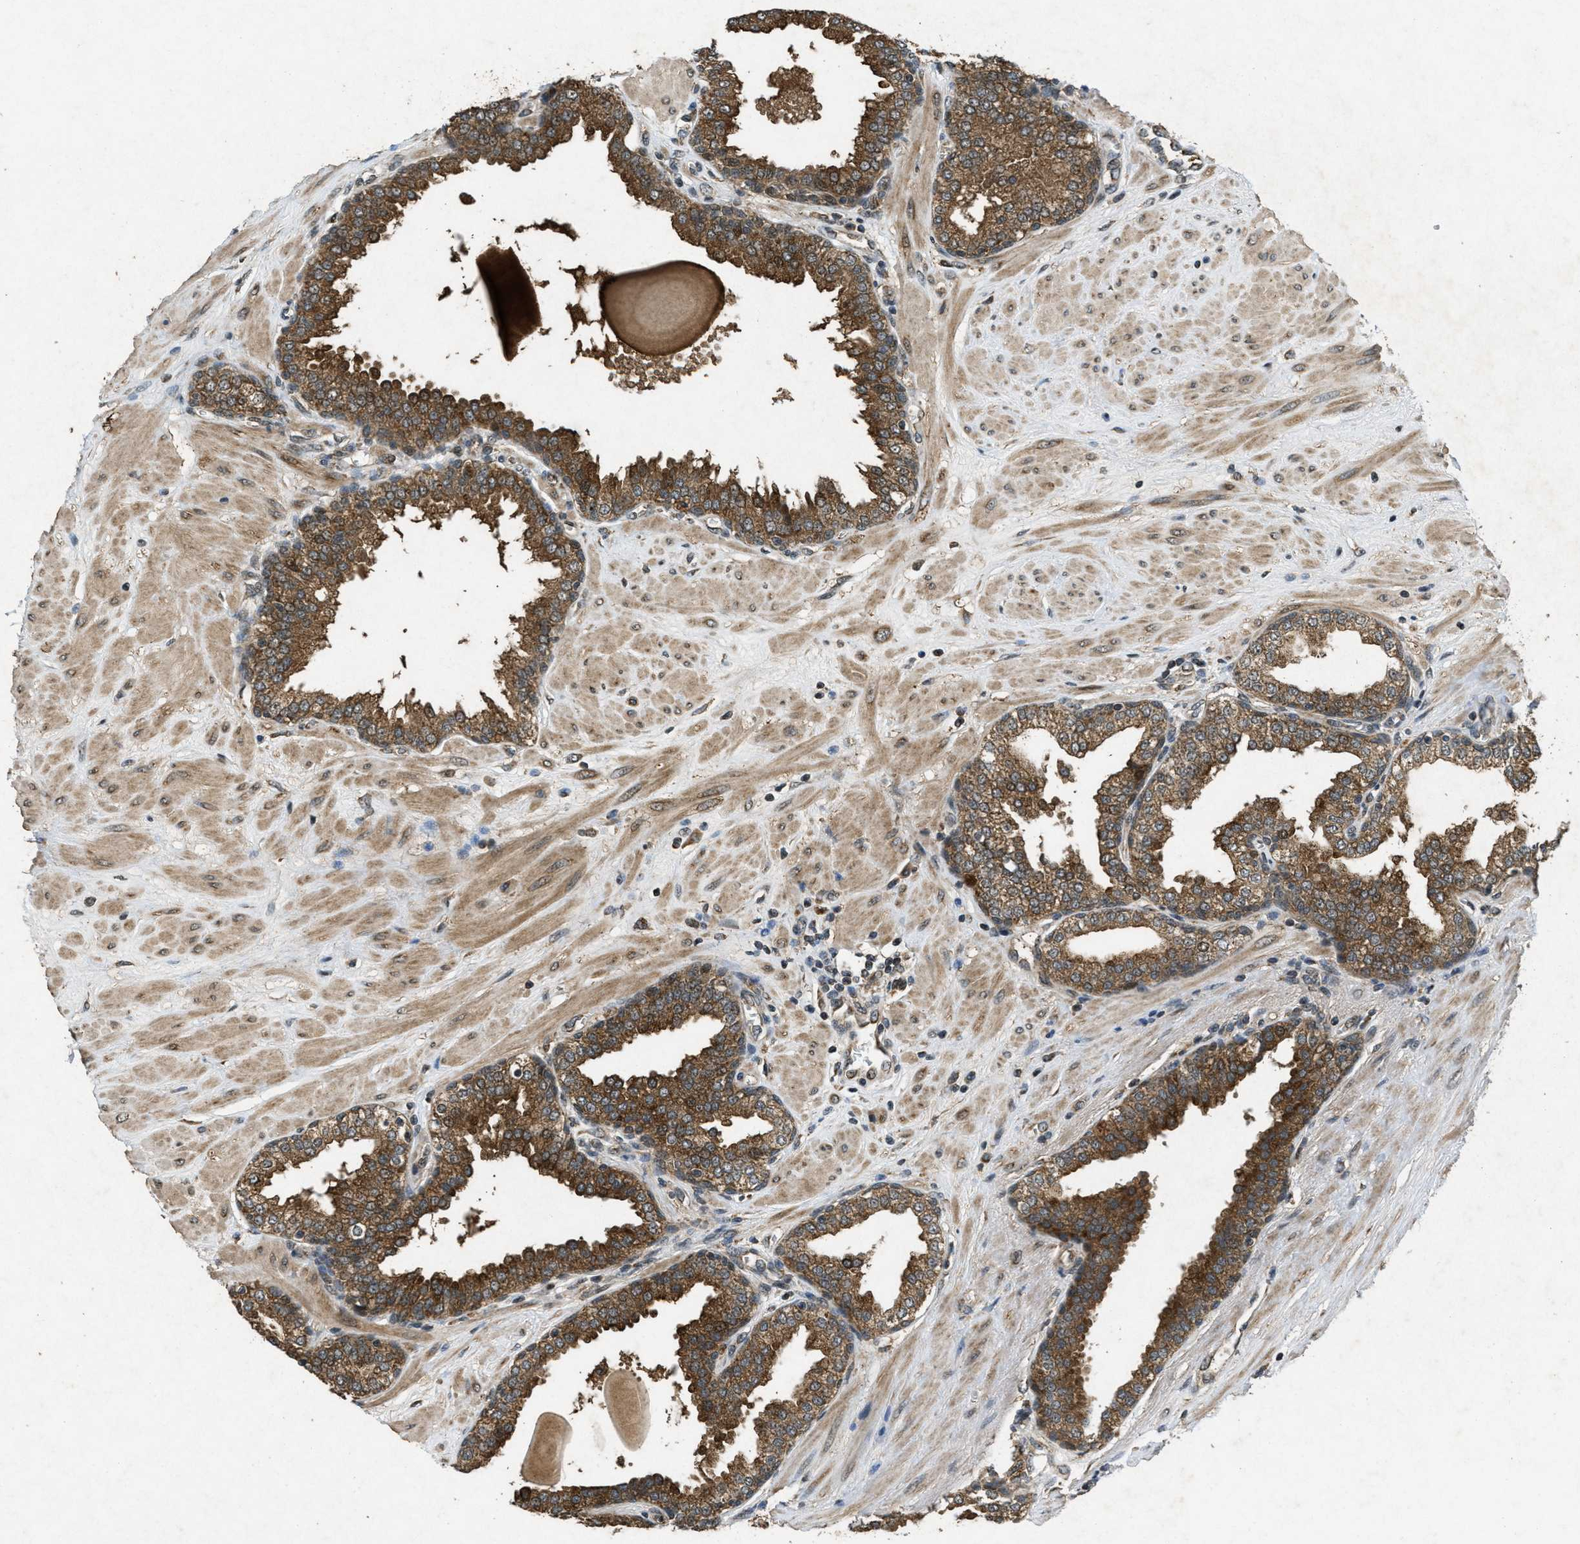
{"staining": {"intensity": "strong", "quantity": ">75%", "location": "cytoplasmic/membranous"}, "tissue": "prostate", "cell_type": "Glandular cells", "image_type": "normal", "snomed": [{"axis": "morphology", "description": "Normal tissue, NOS"}, {"axis": "topography", "description": "Prostate"}], "caption": "An IHC image of unremarkable tissue is shown. Protein staining in brown labels strong cytoplasmic/membranous positivity in prostate within glandular cells.", "gene": "PPP1R15A", "patient": {"sex": "male", "age": 51}}